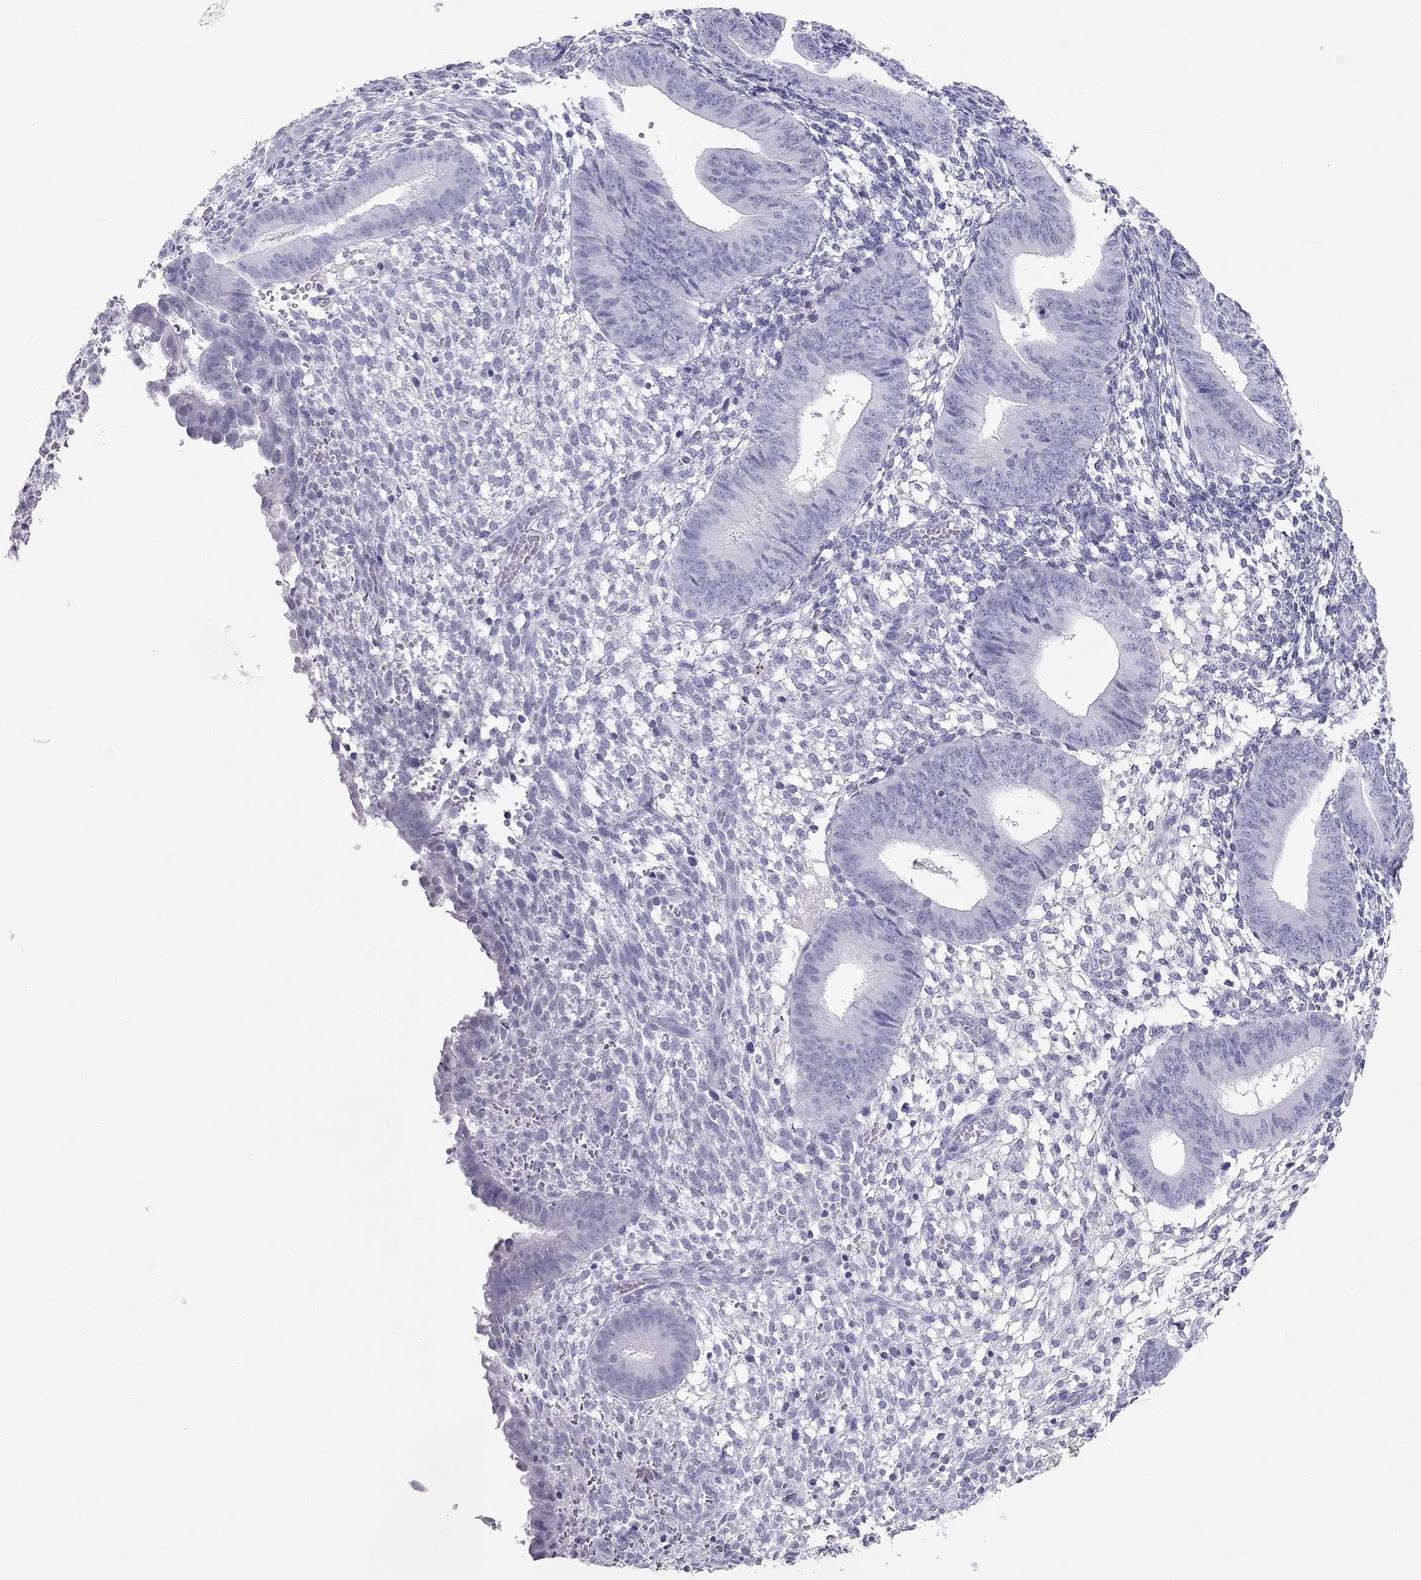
{"staining": {"intensity": "negative", "quantity": "none", "location": "none"}, "tissue": "endometrium", "cell_type": "Cells in endometrial stroma", "image_type": "normal", "snomed": [{"axis": "morphology", "description": "Normal tissue, NOS"}, {"axis": "topography", "description": "Endometrium"}], "caption": "The immunohistochemistry (IHC) photomicrograph has no significant positivity in cells in endometrial stroma of endometrium.", "gene": "KLRG1", "patient": {"sex": "female", "age": 39}}